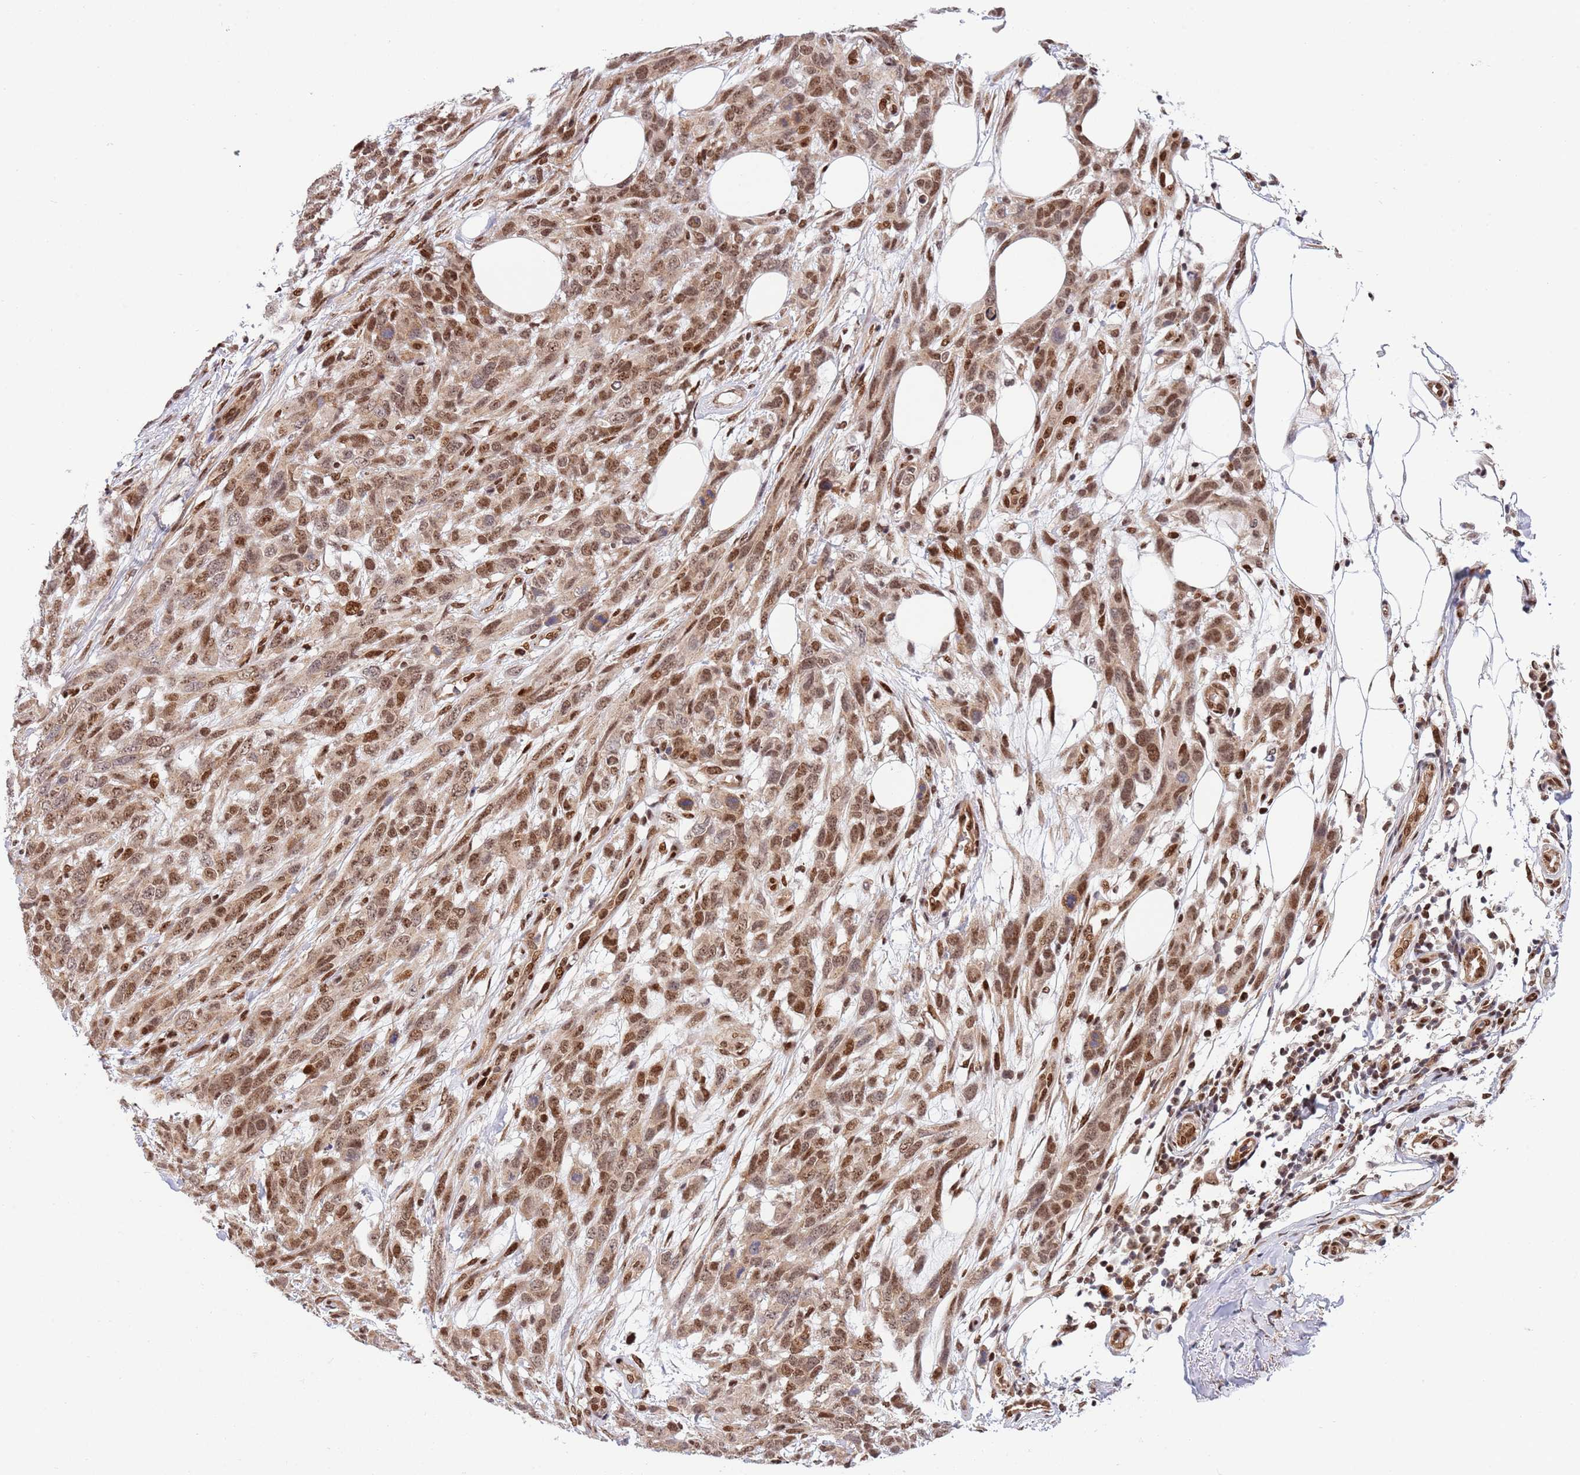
{"staining": {"intensity": "moderate", "quantity": ">75%", "location": "nuclear"}, "tissue": "melanoma", "cell_type": "Tumor cells", "image_type": "cancer", "snomed": [{"axis": "morphology", "description": "Normal morphology"}, {"axis": "morphology", "description": "Malignant melanoma, NOS"}, {"axis": "topography", "description": "Skin"}], "caption": "IHC of melanoma shows medium levels of moderate nuclear expression in approximately >75% of tumor cells.", "gene": "TBX10", "patient": {"sex": "female", "age": 72}}